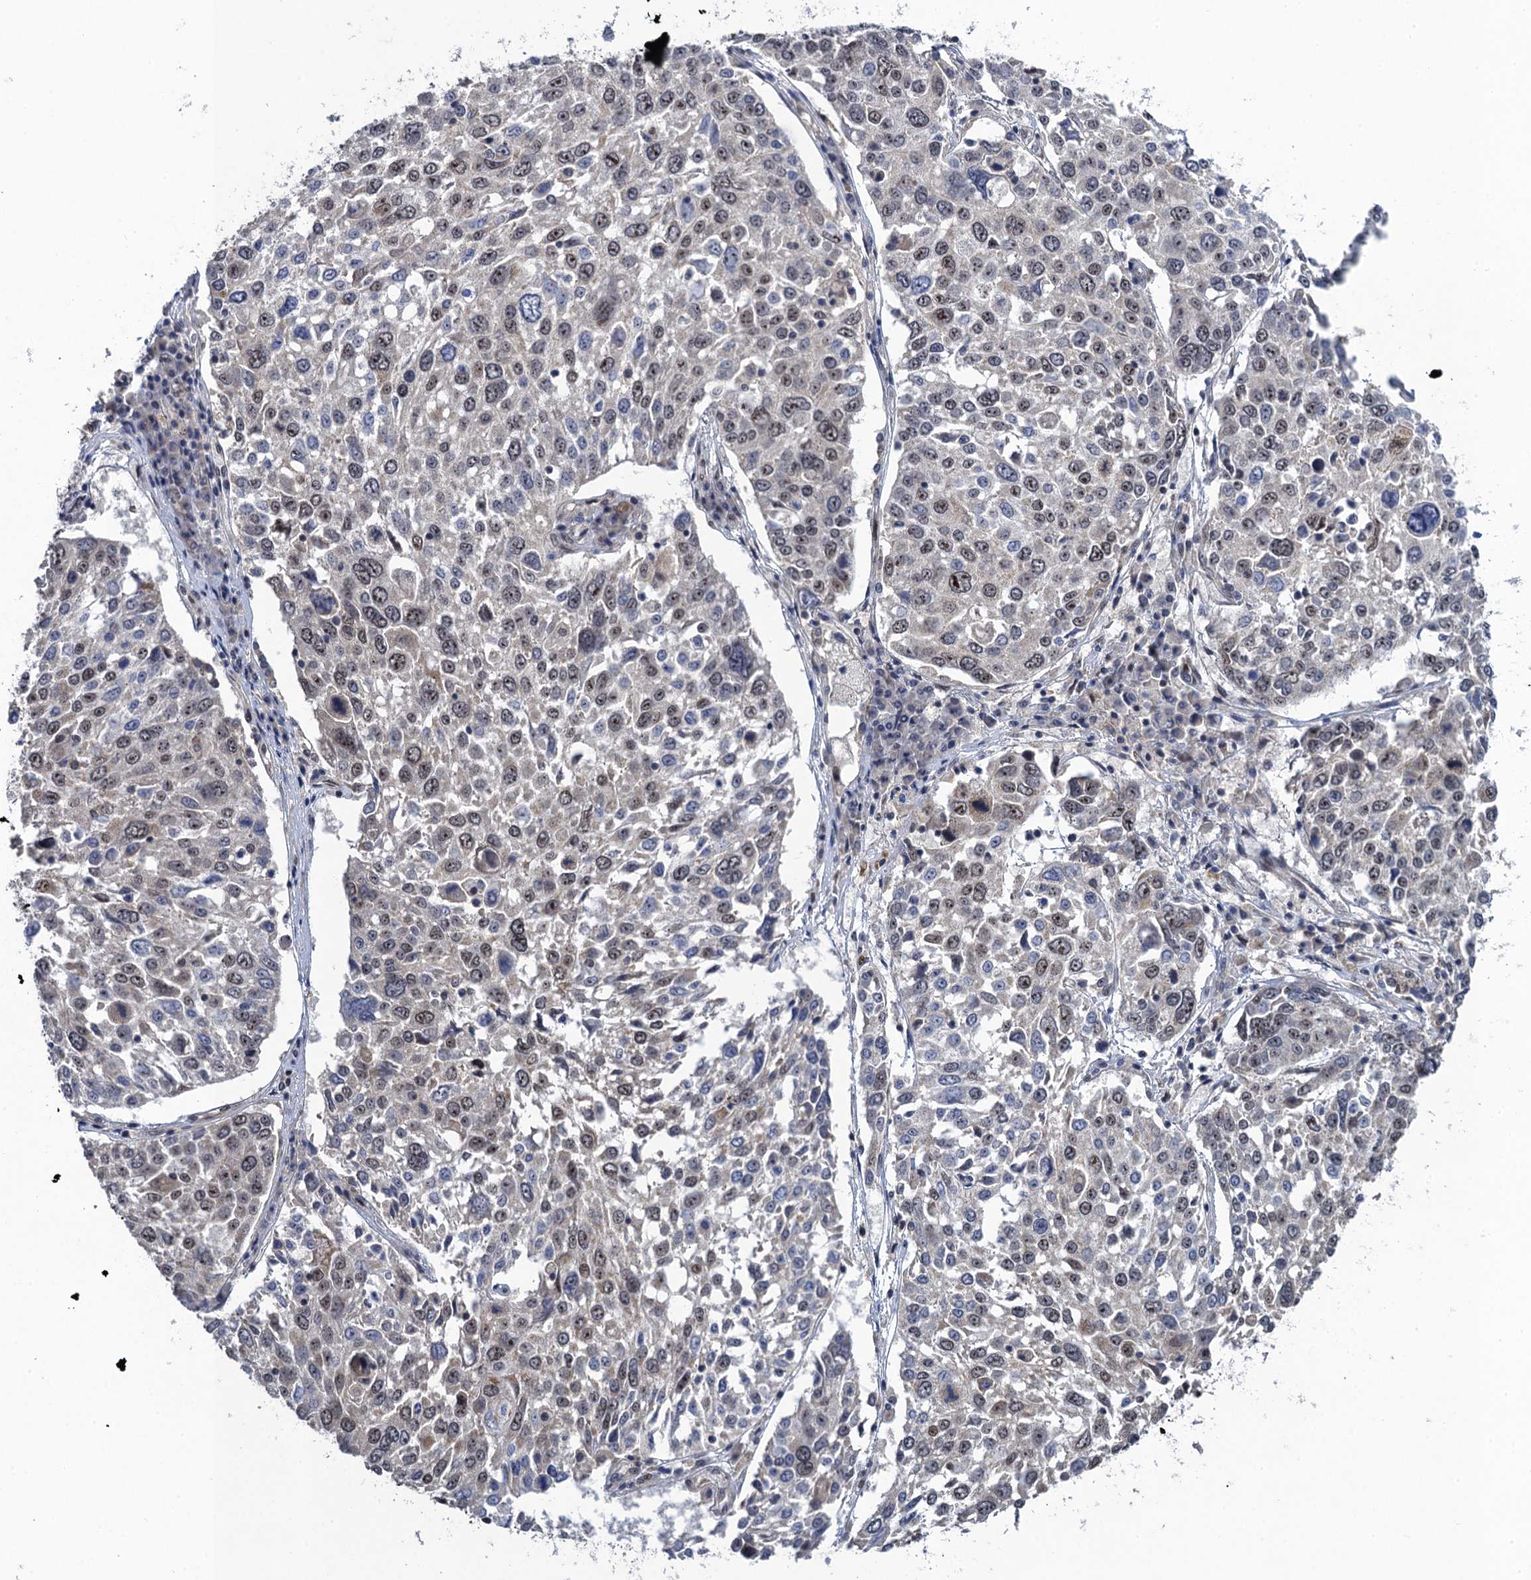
{"staining": {"intensity": "negative", "quantity": "none", "location": "none"}, "tissue": "lung cancer", "cell_type": "Tumor cells", "image_type": "cancer", "snomed": [{"axis": "morphology", "description": "Squamous cell carcinoma, NOS"}, {"axis": "topography", "description": "Lung"}], "caption": "Immunohistochemistry (IHC) of human lung cancer (squamous cell carcinoma) shows no expression in tumor cells. (Brightfield microscopy of DAB IHC at high magnification).", "gene": "ZAR1L", "patient": {"sex": "male", "age": 65}}